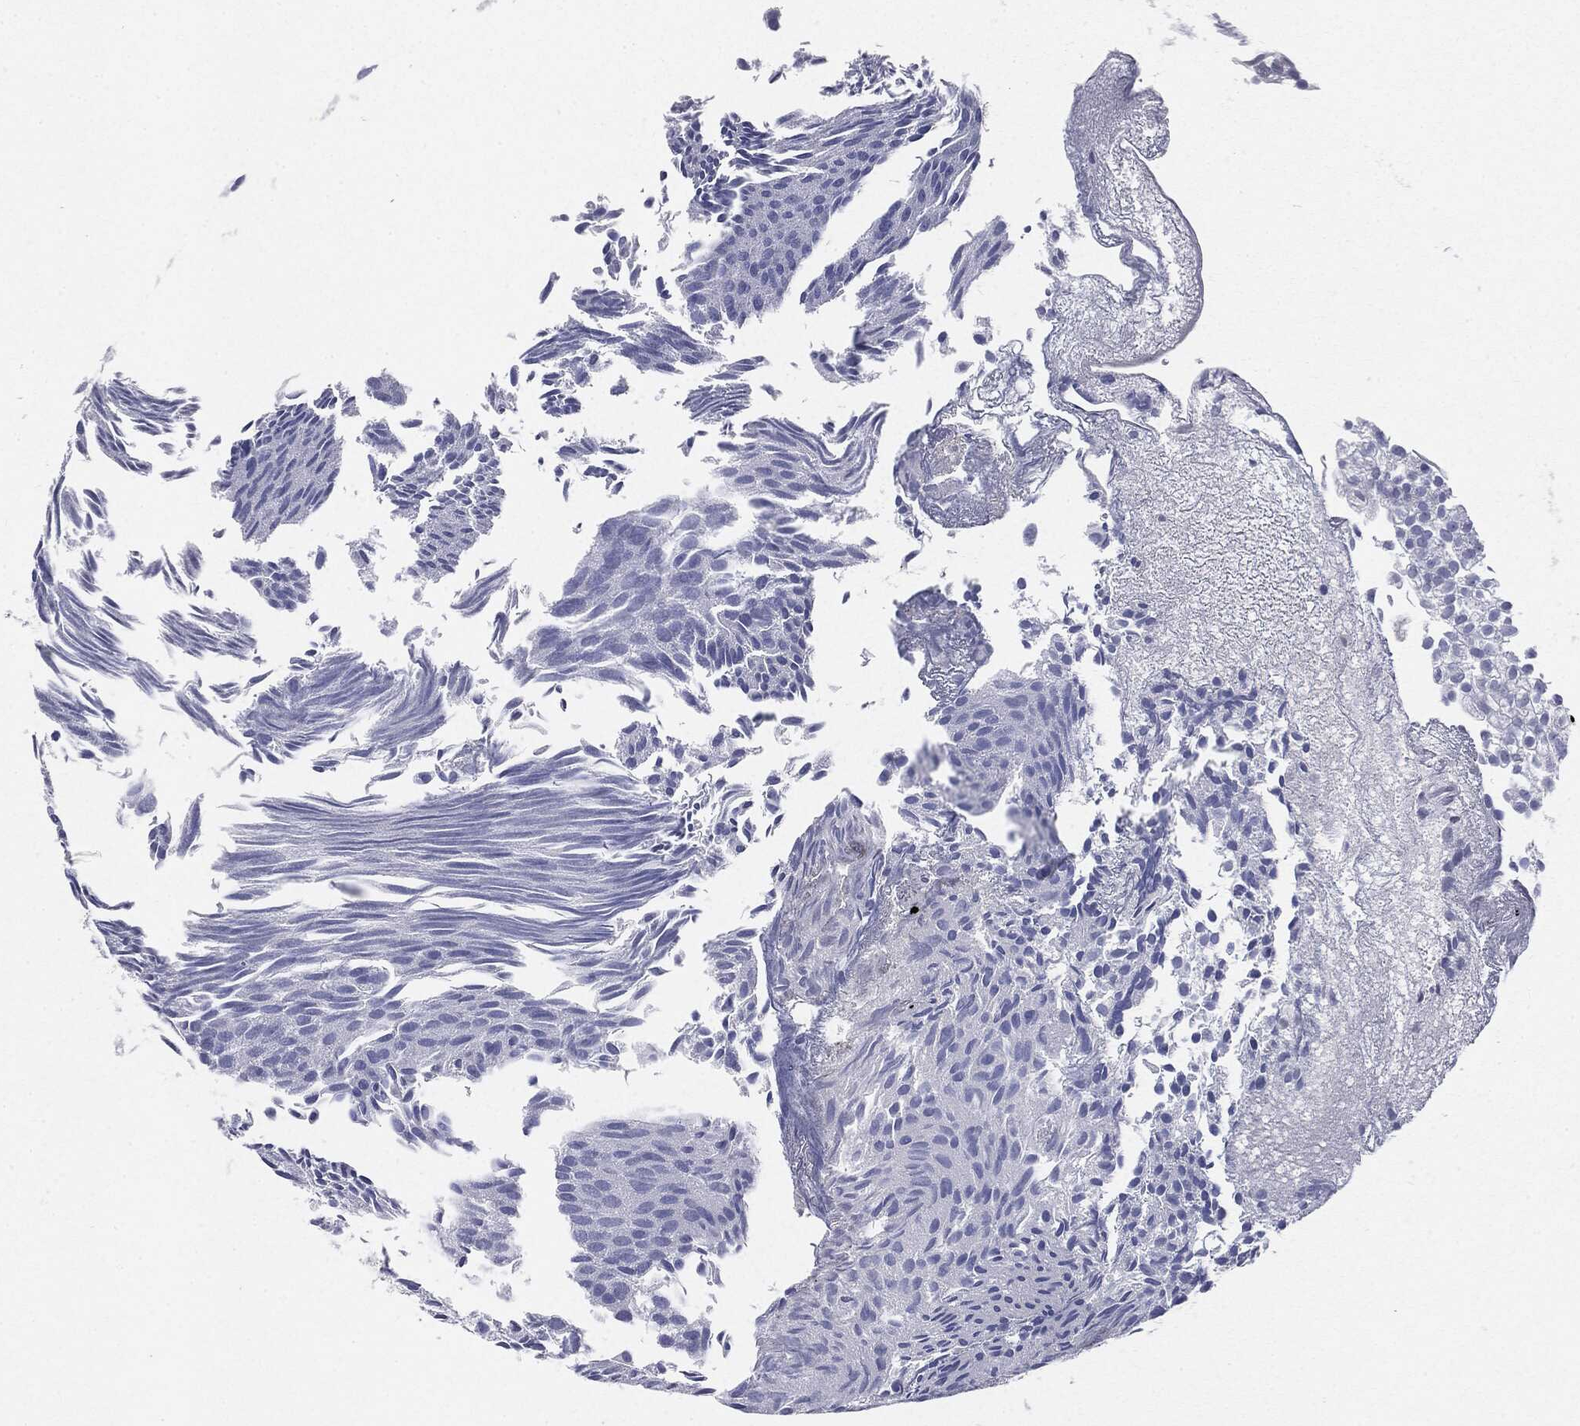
{"staining": {"intensity": "negative", "quantity": "none", "location": "none"}, "tissue": "urothelial cancer", "cell_type": "Tumor cells", "image_type": "cancer", "snomed": [{"axis": "morphology", "description": "Urothelial carcinoma, Low grade"}, {"axis": "topography", "description": "Urinary bladder"}], "caption": "There is no significant positivity in tumor cells of urothelial carcinoma (low-grade). (DAB (3,3'-diaminobenzidine) immunohistochemistry visualized using brightfield microscopy, high magnification).", "gene": "CGB1", "patient": {"sex": "male", "age": 89}}